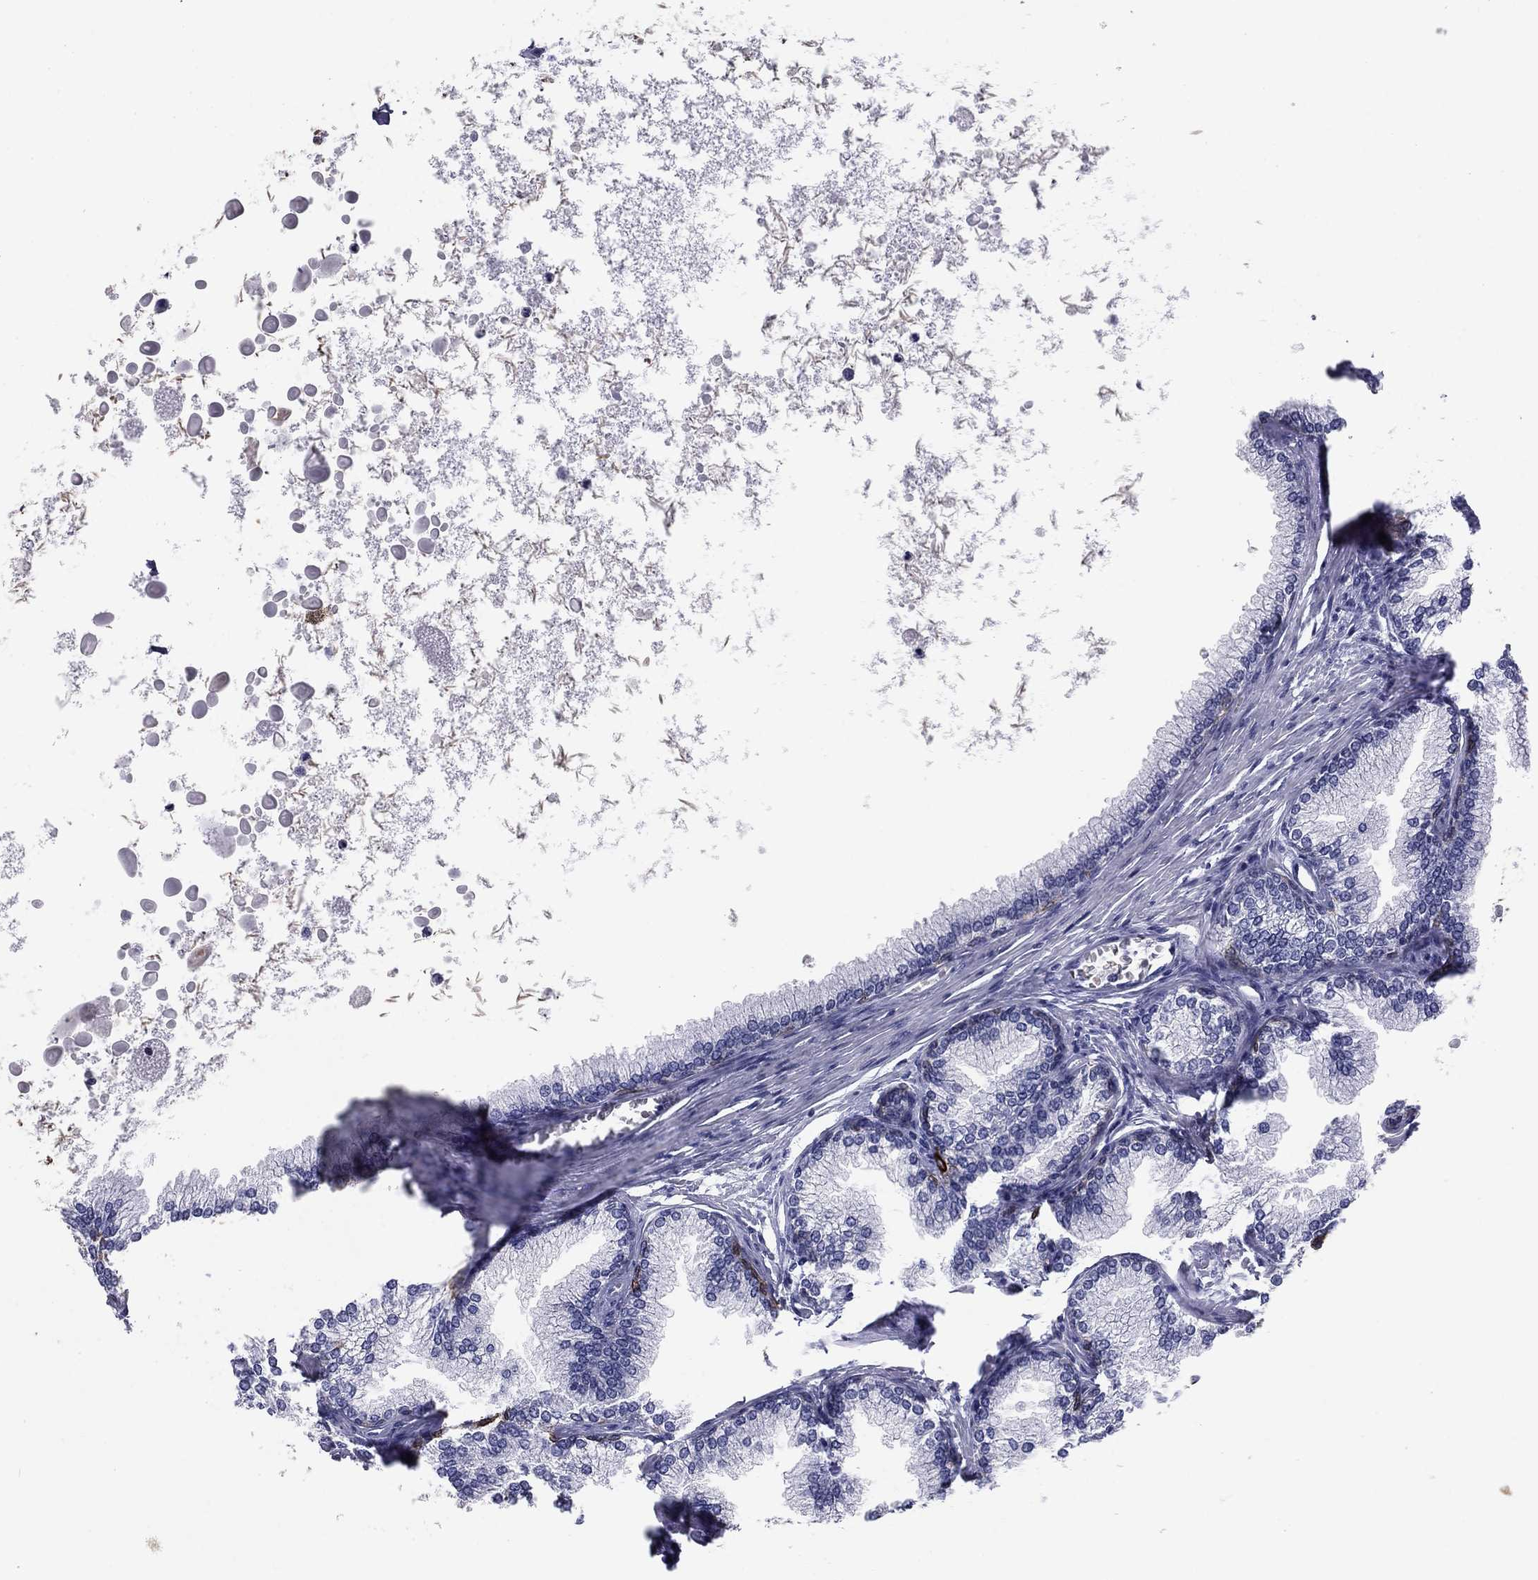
{"staining": {"intensity": "negative", "quantity": "none", "location": "none"}, "tissue": "prostate", "cell_type": "Glandular cells", "image_type": "normal", "snomed": [{"axis": "morphology", "description": "Normal tissue, NOS"}, {"axis": "topography", "description": "Prostate"}], "caption": "Immunohistochemistry of normal human prostate exhibits no expression in glandular cells. The staining was performed using DAB to visualize the protein expression in brown, while the nuclei were stained in blue with hematoxylin (Magnification: 20x).", "gene": "KRT75", "patient": {"sex": "male", "age": 72}}